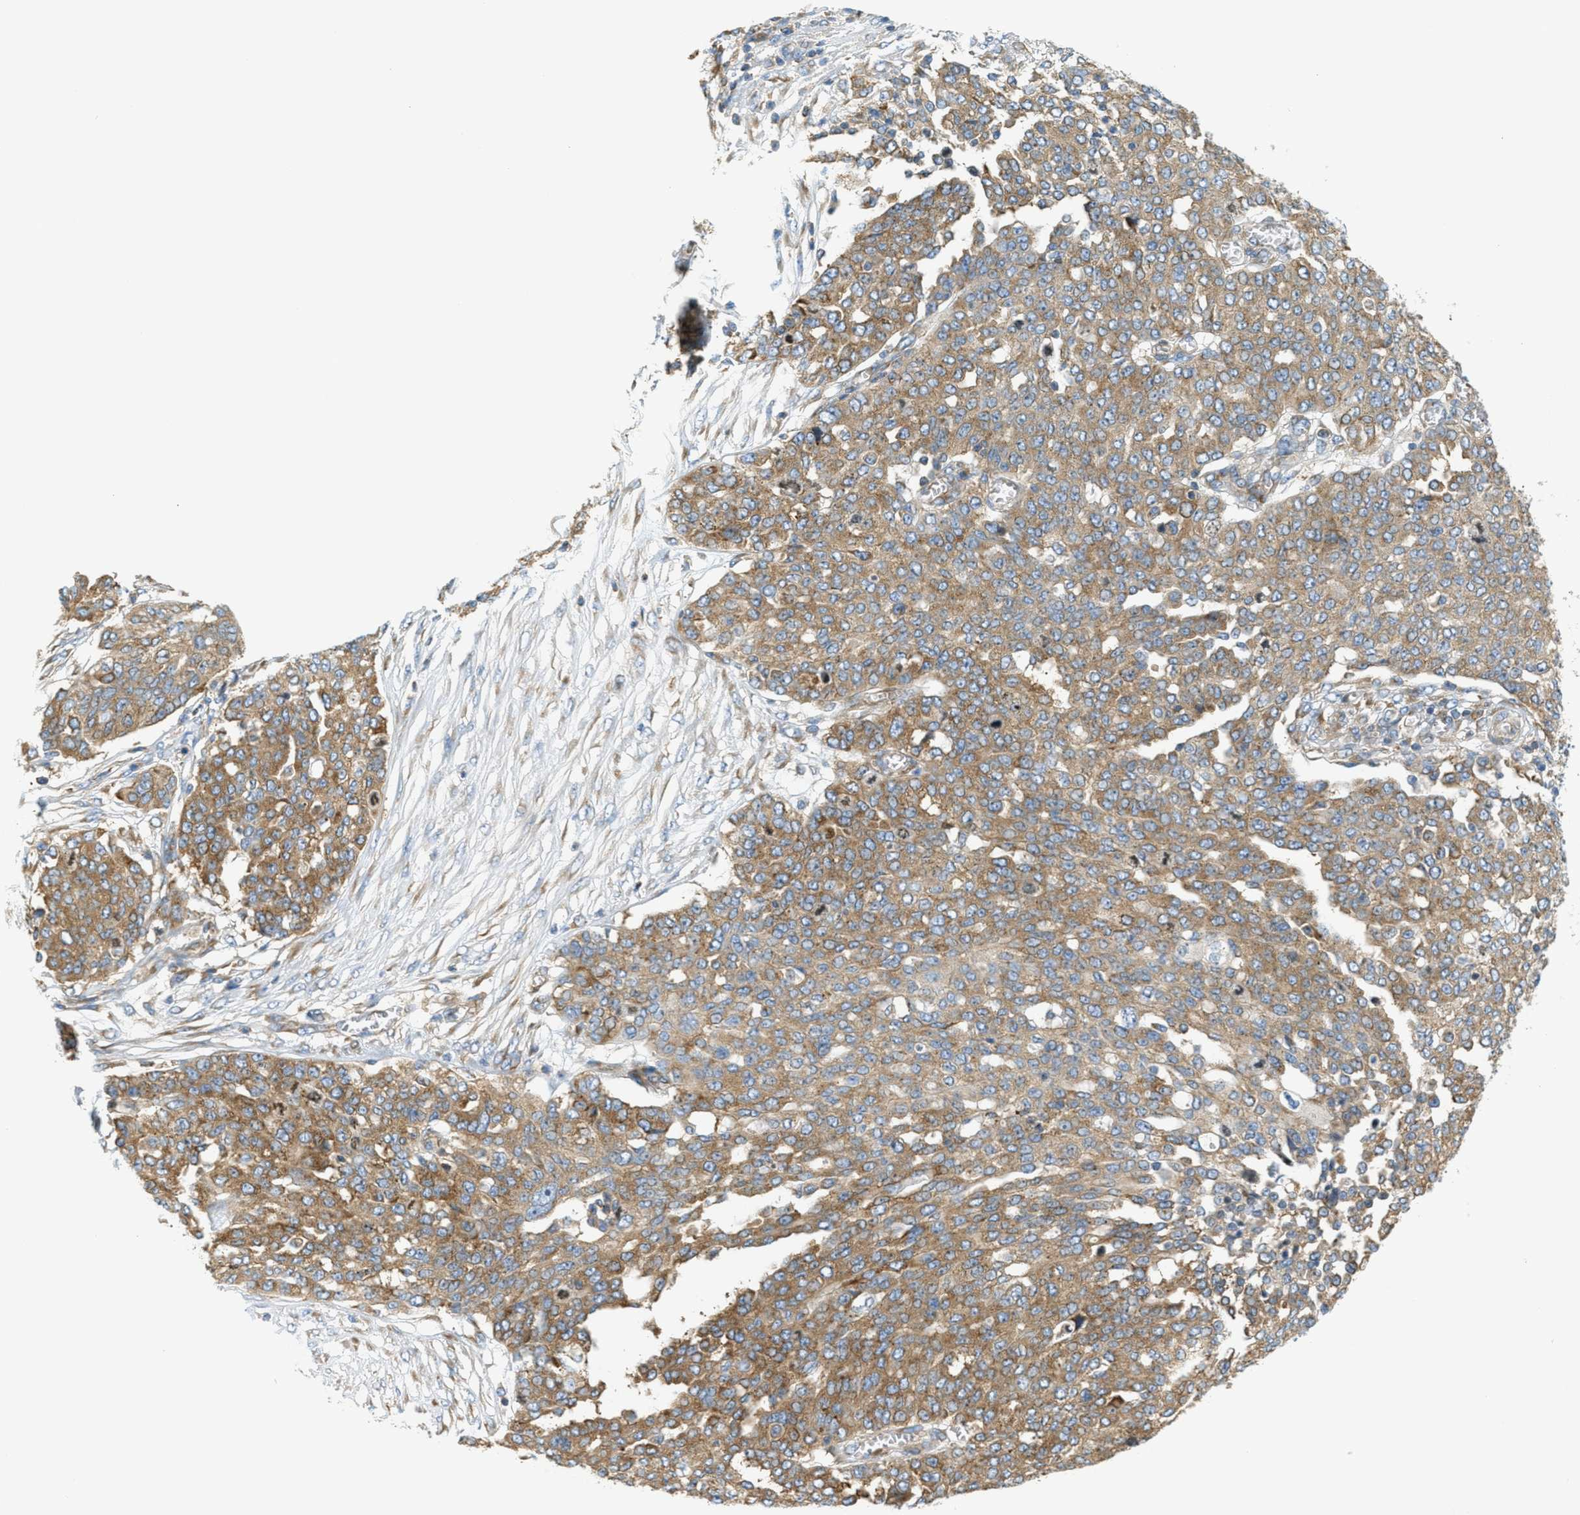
{"staining": {"intensity": "moderate", "quantity": ">75%", "location": "cytoplasmic/membranous"}, "tissue": "ovarian cancer", "cell_type": "Tumor cells", "image_type": "cancer", "snomed": [{"axis": "morphology", "description": "Cystadenocarcinoma, serous, NOS"}, {"axis": "topography", "description": "Soft tissue"}, {"axis": "topography", "description": "Ovary"}], "caption": "Immunohistochemical staining of ovarian cancer (serous cystadenocarcinoma) demonstrates medium levels of moderate cytoplasmic/membranous protein expression in approximately >75% of tumor cells. The protein of interest is stained brown, and the nuclei are stained in blue (DAB (3,3'-diaminobenzidine) IHC with brightfield microscopy, high magnification).", "gene": "ABCF1", "patient": {"sex": "female", "age": 57}}